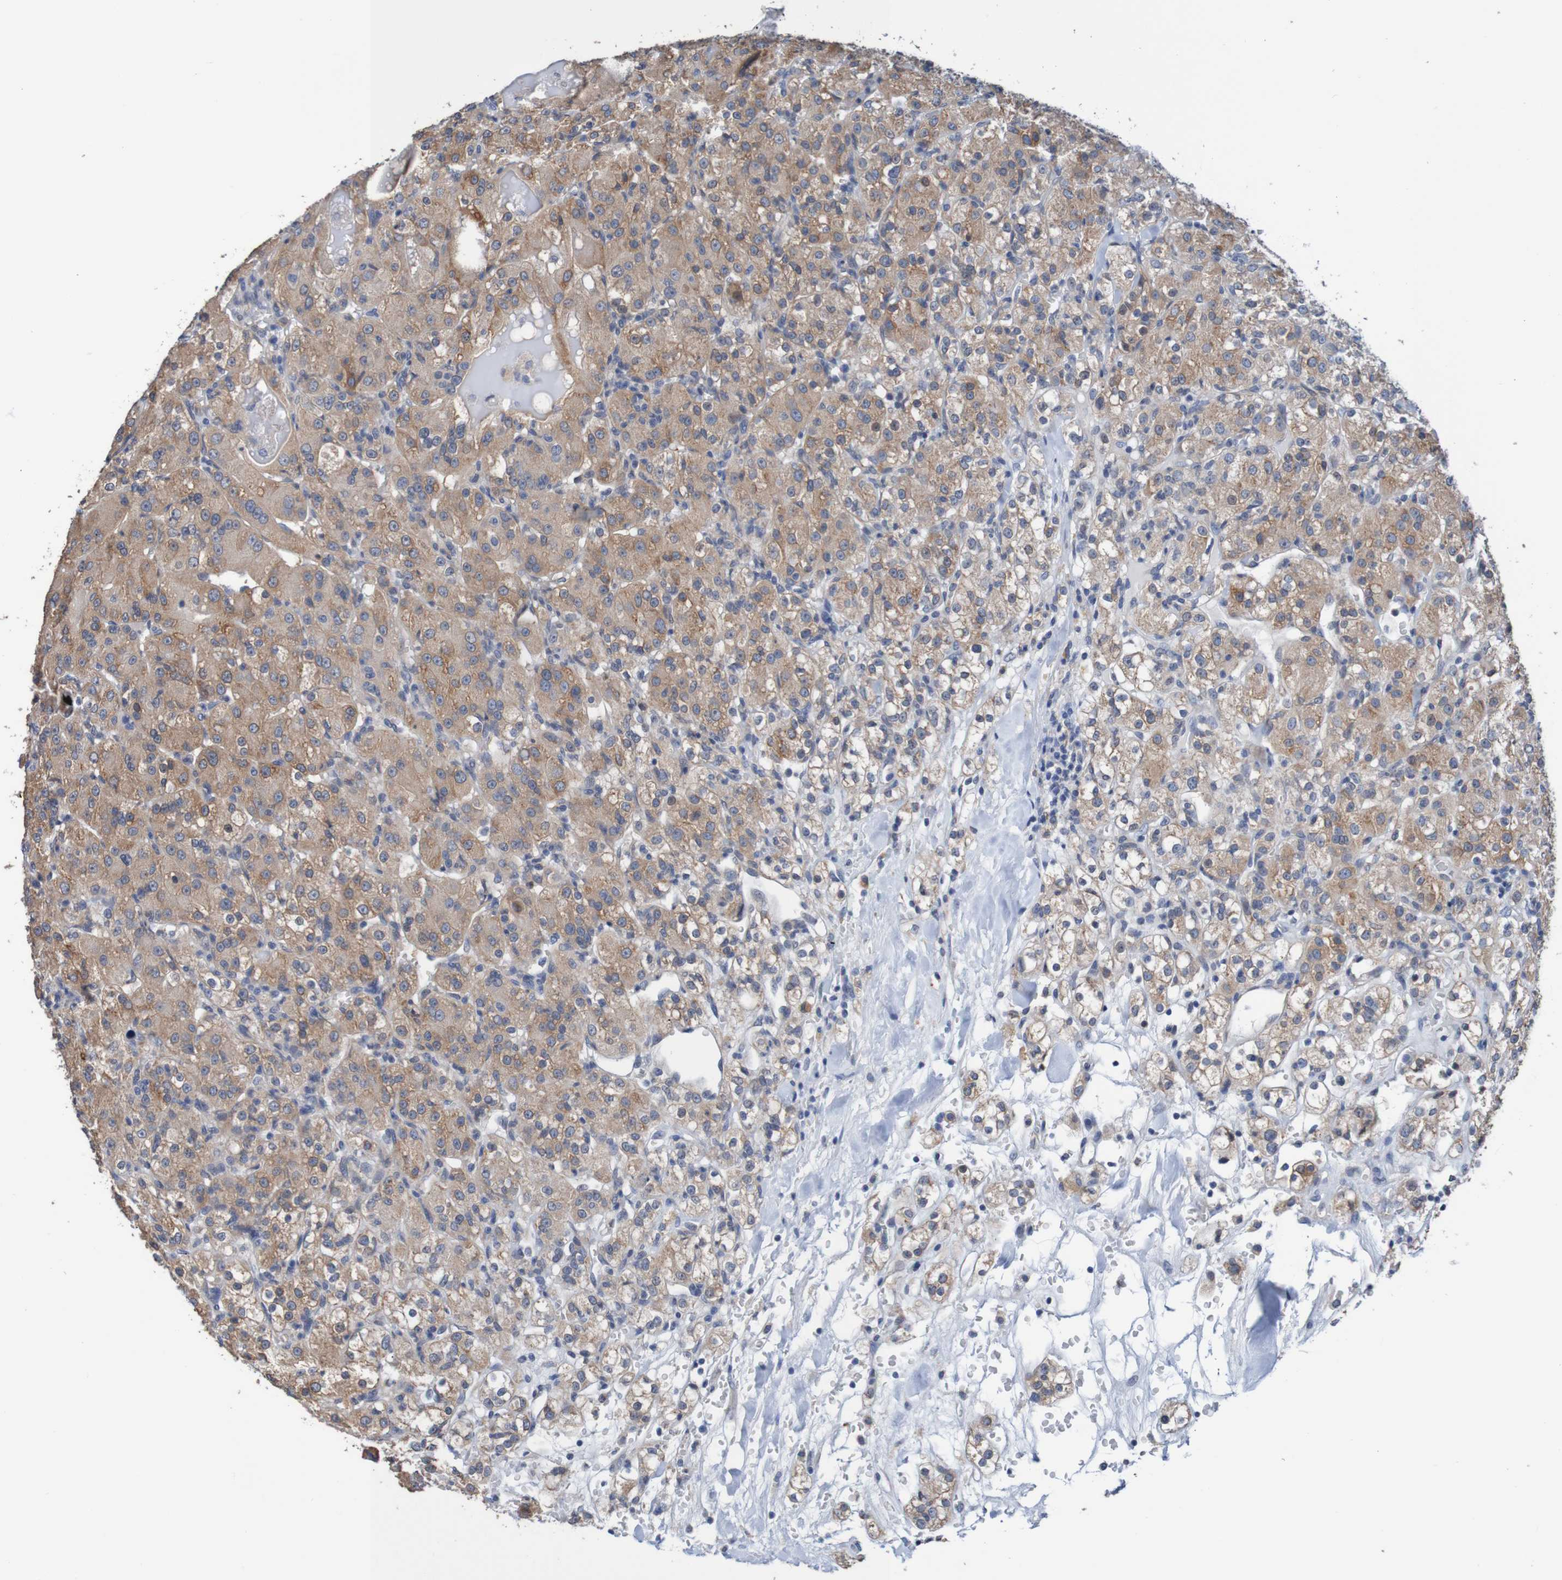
{"staining": {"intensity": "moderate", "quantity": ">75%", "location": "cytoplasmic/membranous"}, "tissue": "renal cancer", "cell_type": "Tumor cells", "image_type": "cancer", "snomed": [{"axis": "morphology", "description": "Normal tissue, NOS"}, {"axis": "morphology", "description": "Adenocarcinoma, NOS"}, {"axis": "topography", "description": "Kidney"}], "caption": "Approximately >75% of tumor cells in adenocarcinoma (renal) show moderate cytoplasmic/membranous protein expression as visualized by brown immunohistochemical staining.", "gene": "FIBP", "patient": {"sex": "male", "age": 61}}